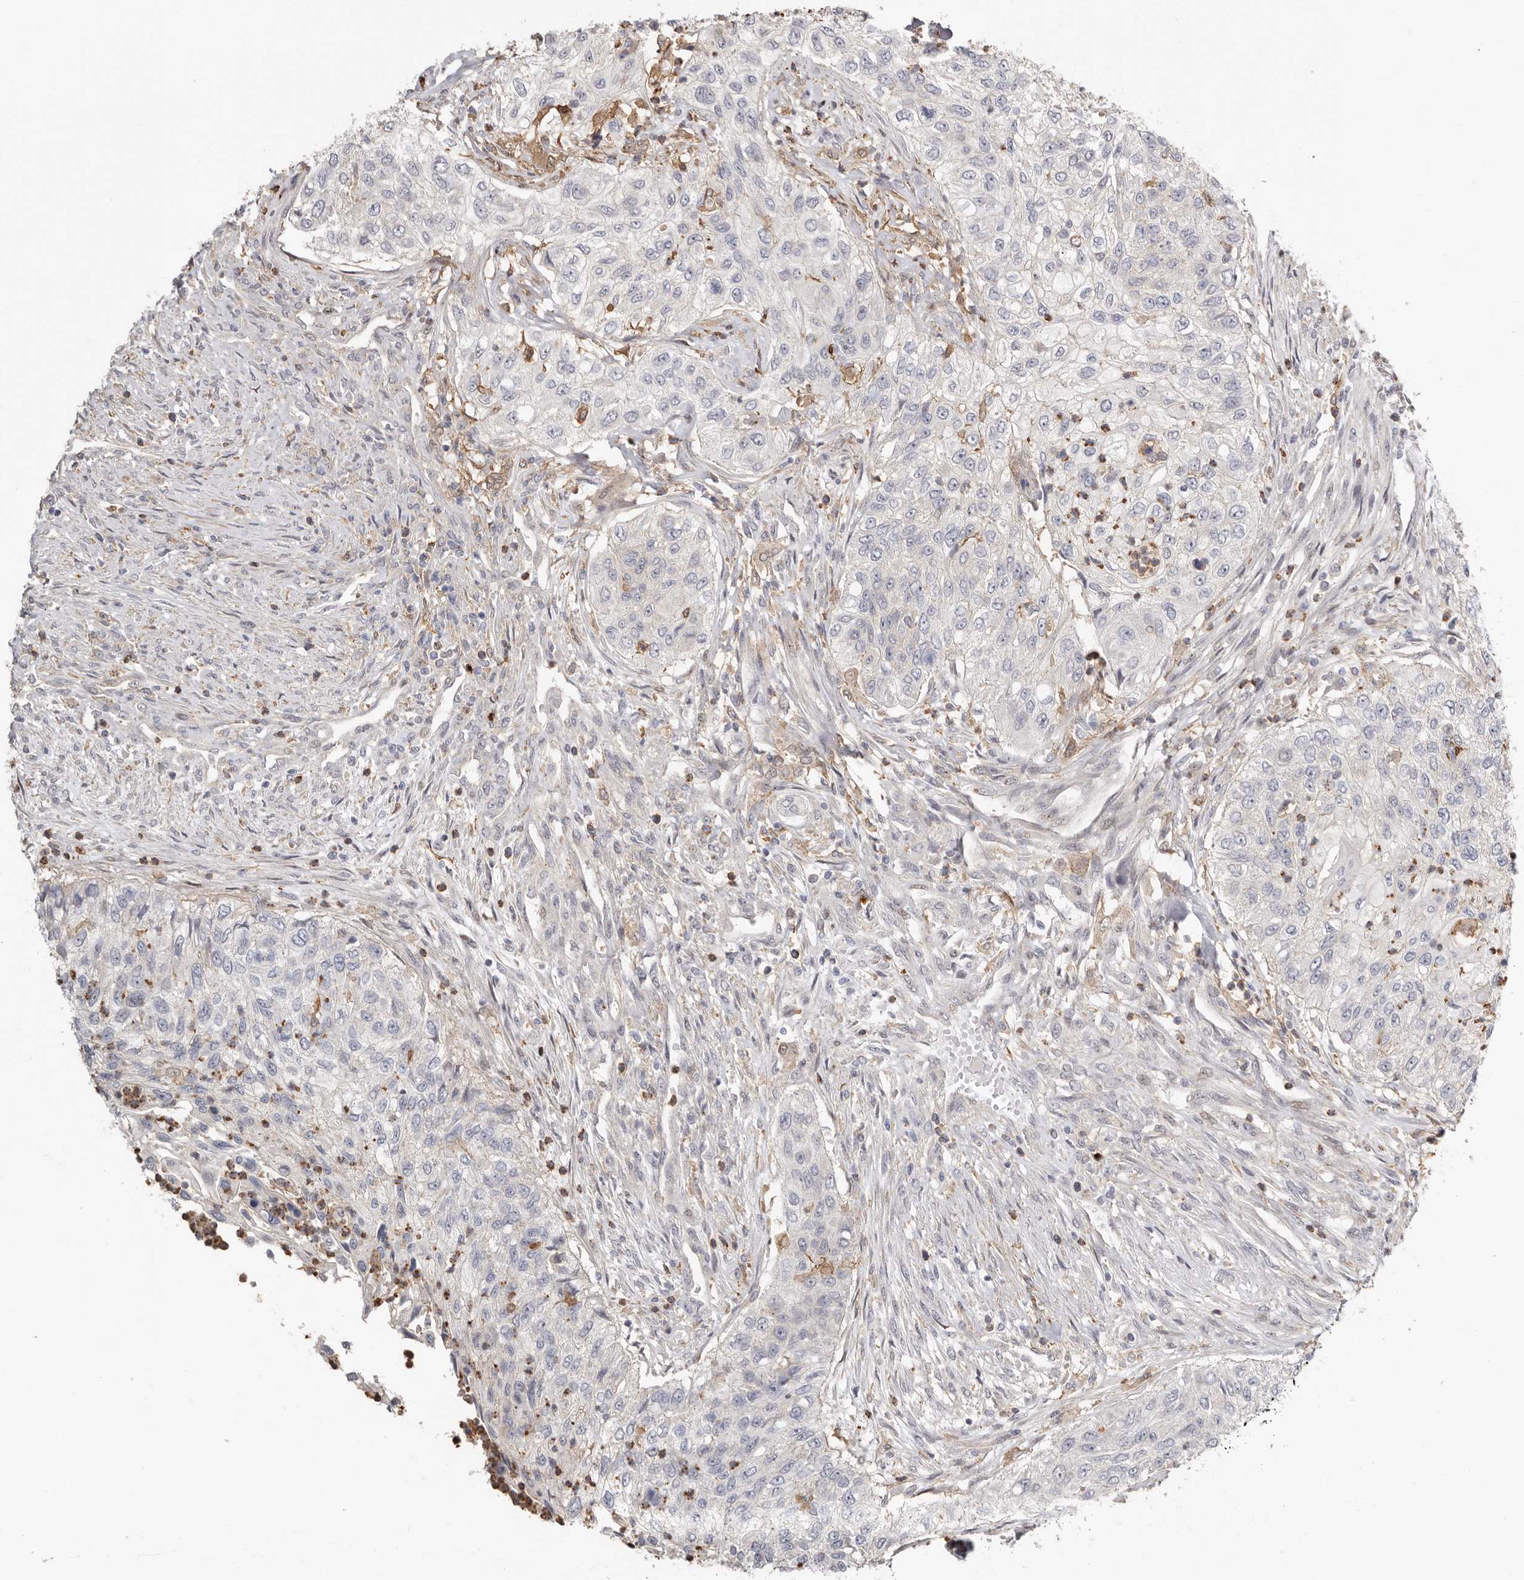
{"staining": {"intensity": "negative", "quantity": "none", "location": "none"}, "tissue": "urothelial cancer", "cell_type": "Tumor cells", "image_type": "cancer", "snomed": [{"axis": "morphology", "description": "Urothelial carcinoma, High grade"}, {"axis": "topography", "description": "Urinary bladder"}], "caption": "Immunohistochemistry photomicrograph of high-grade urothelial carcinoma stained for a protein (brown), which reveals no positivity in tumor cells.", "gene": "MSRB2", "patient": {"sex": "female", "age": 60}}